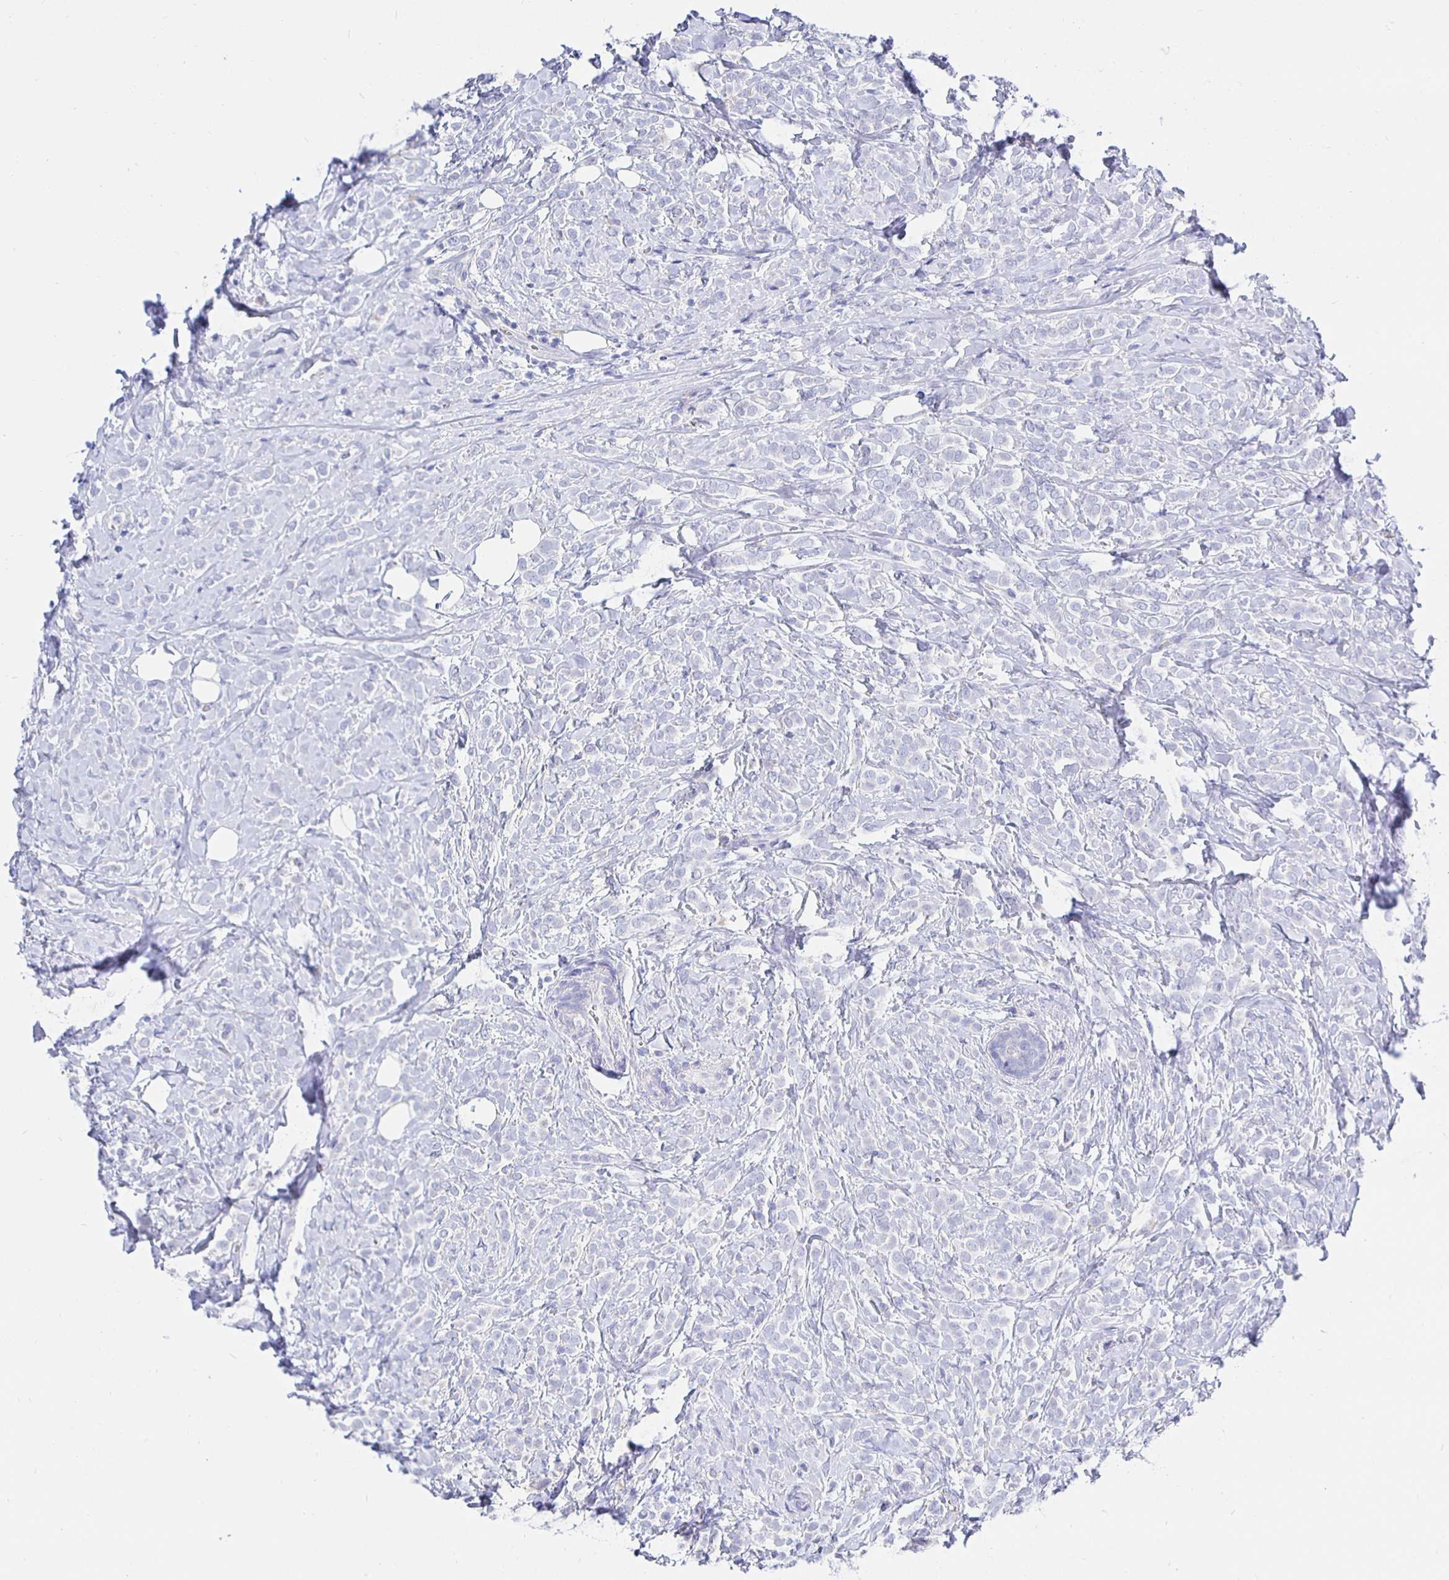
{"staining": {"intensity": "negative", "quantity": "none", "location": "none"}, "tissue": "breast cancer", "cell_type": "Tumor cells", "image_type": "cancer", "snomed": [{"axis": "morphology", "description": "Lobular carcinoma"}, {"axis": "topography", "description": "Breast"}], "caption": "This is a micrograph of immunohistochemistry (IHC) staining of lobular carcinoma (breast), which shows no positivity in tumor cells. (Immunohistochemistry (ihc), brightfield microscopy, high magnification).", "gene": "UMOD", "patient": {"sex": "female", "age": 49}}